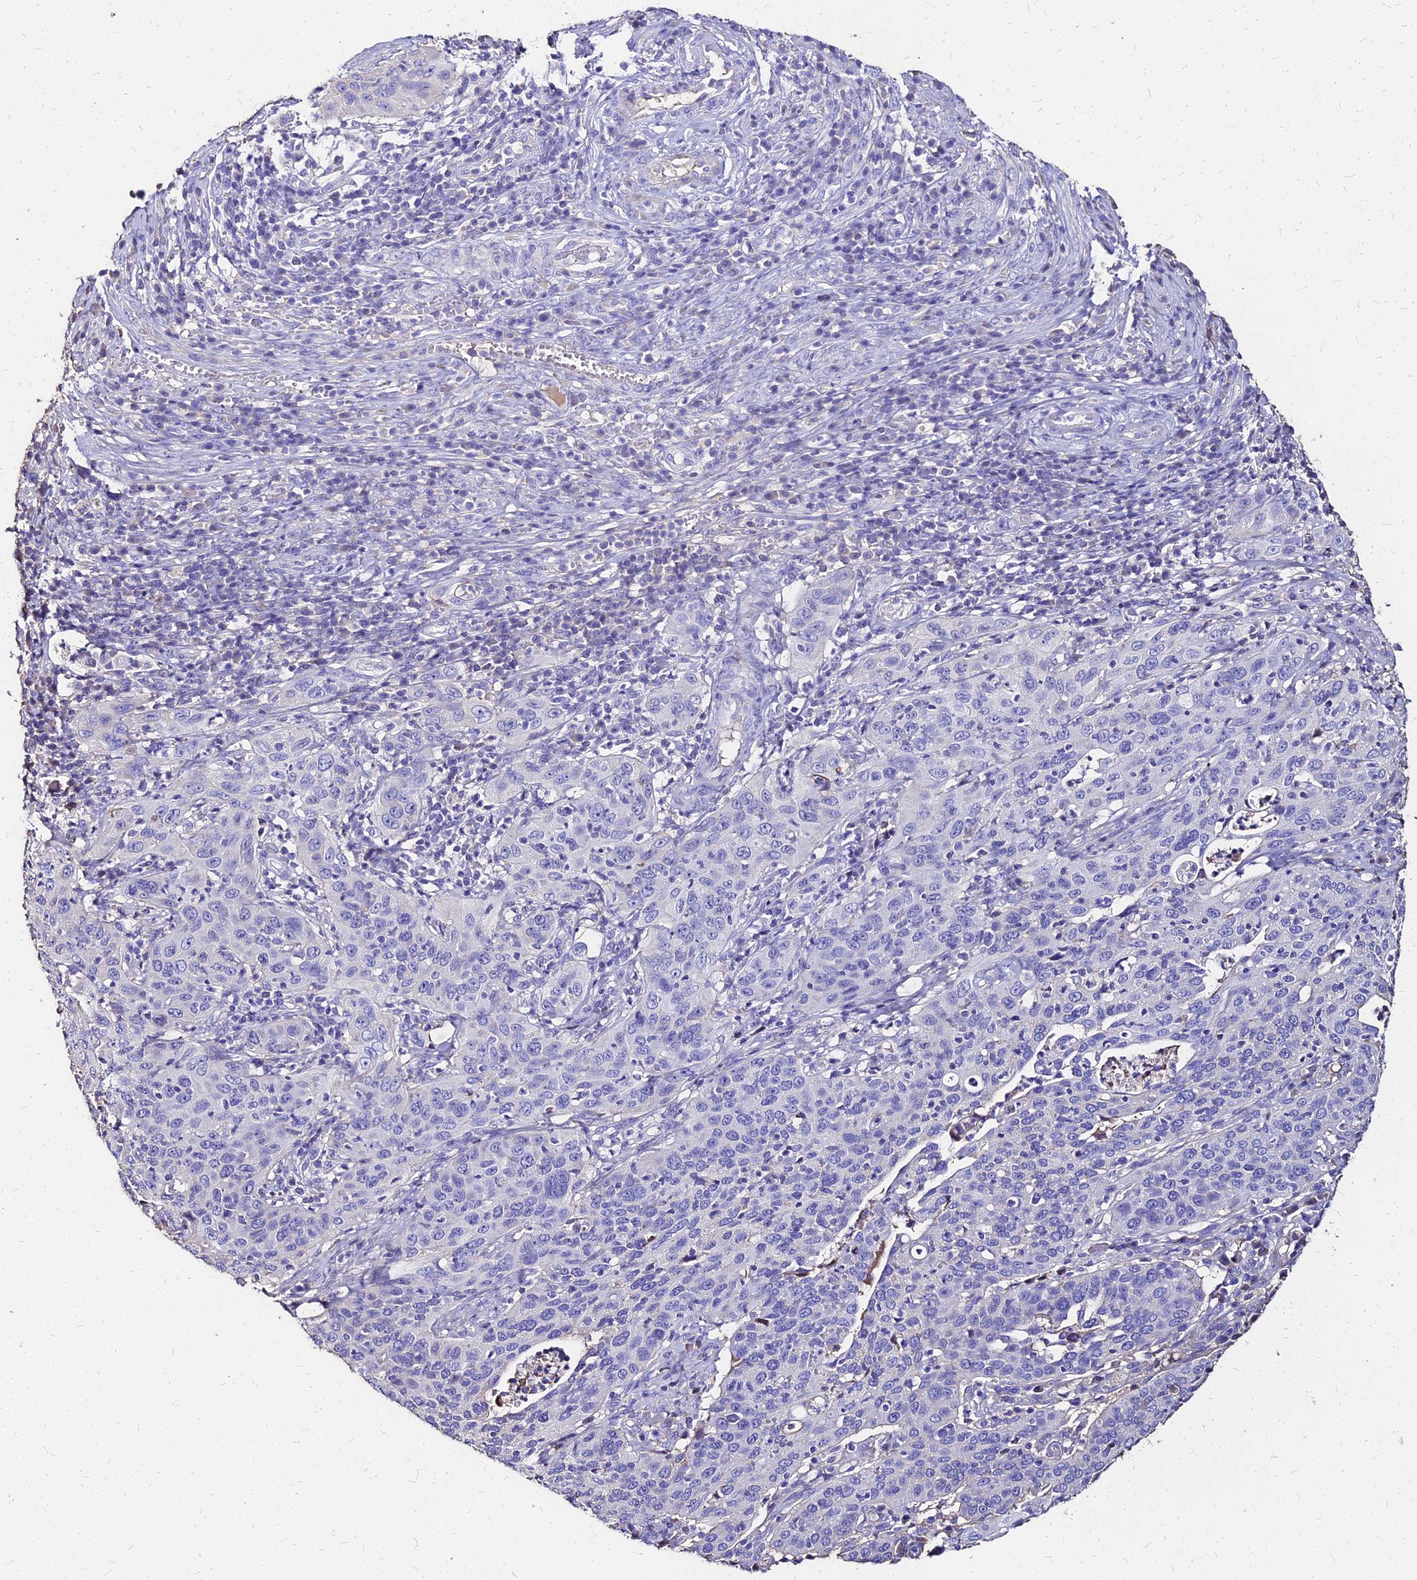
{"staining": {"intensity": "negative", "quantity": "none", "location": "none"}, "tissue": "cervical cancer", "cell_type": "Tumor cells", "image_type": "cancer", "snomed": [{"axis": "morphology", "description": "Squamous cell carcinoma, NOS"}, {"axis": "topography", "description": "Cervix"}], "caption": "Tumor cells show no significant protein positivity in squamous cell carcinoma (cervical).", "gene": "NME5", "patient": {"sex": "female", "age": 36}}